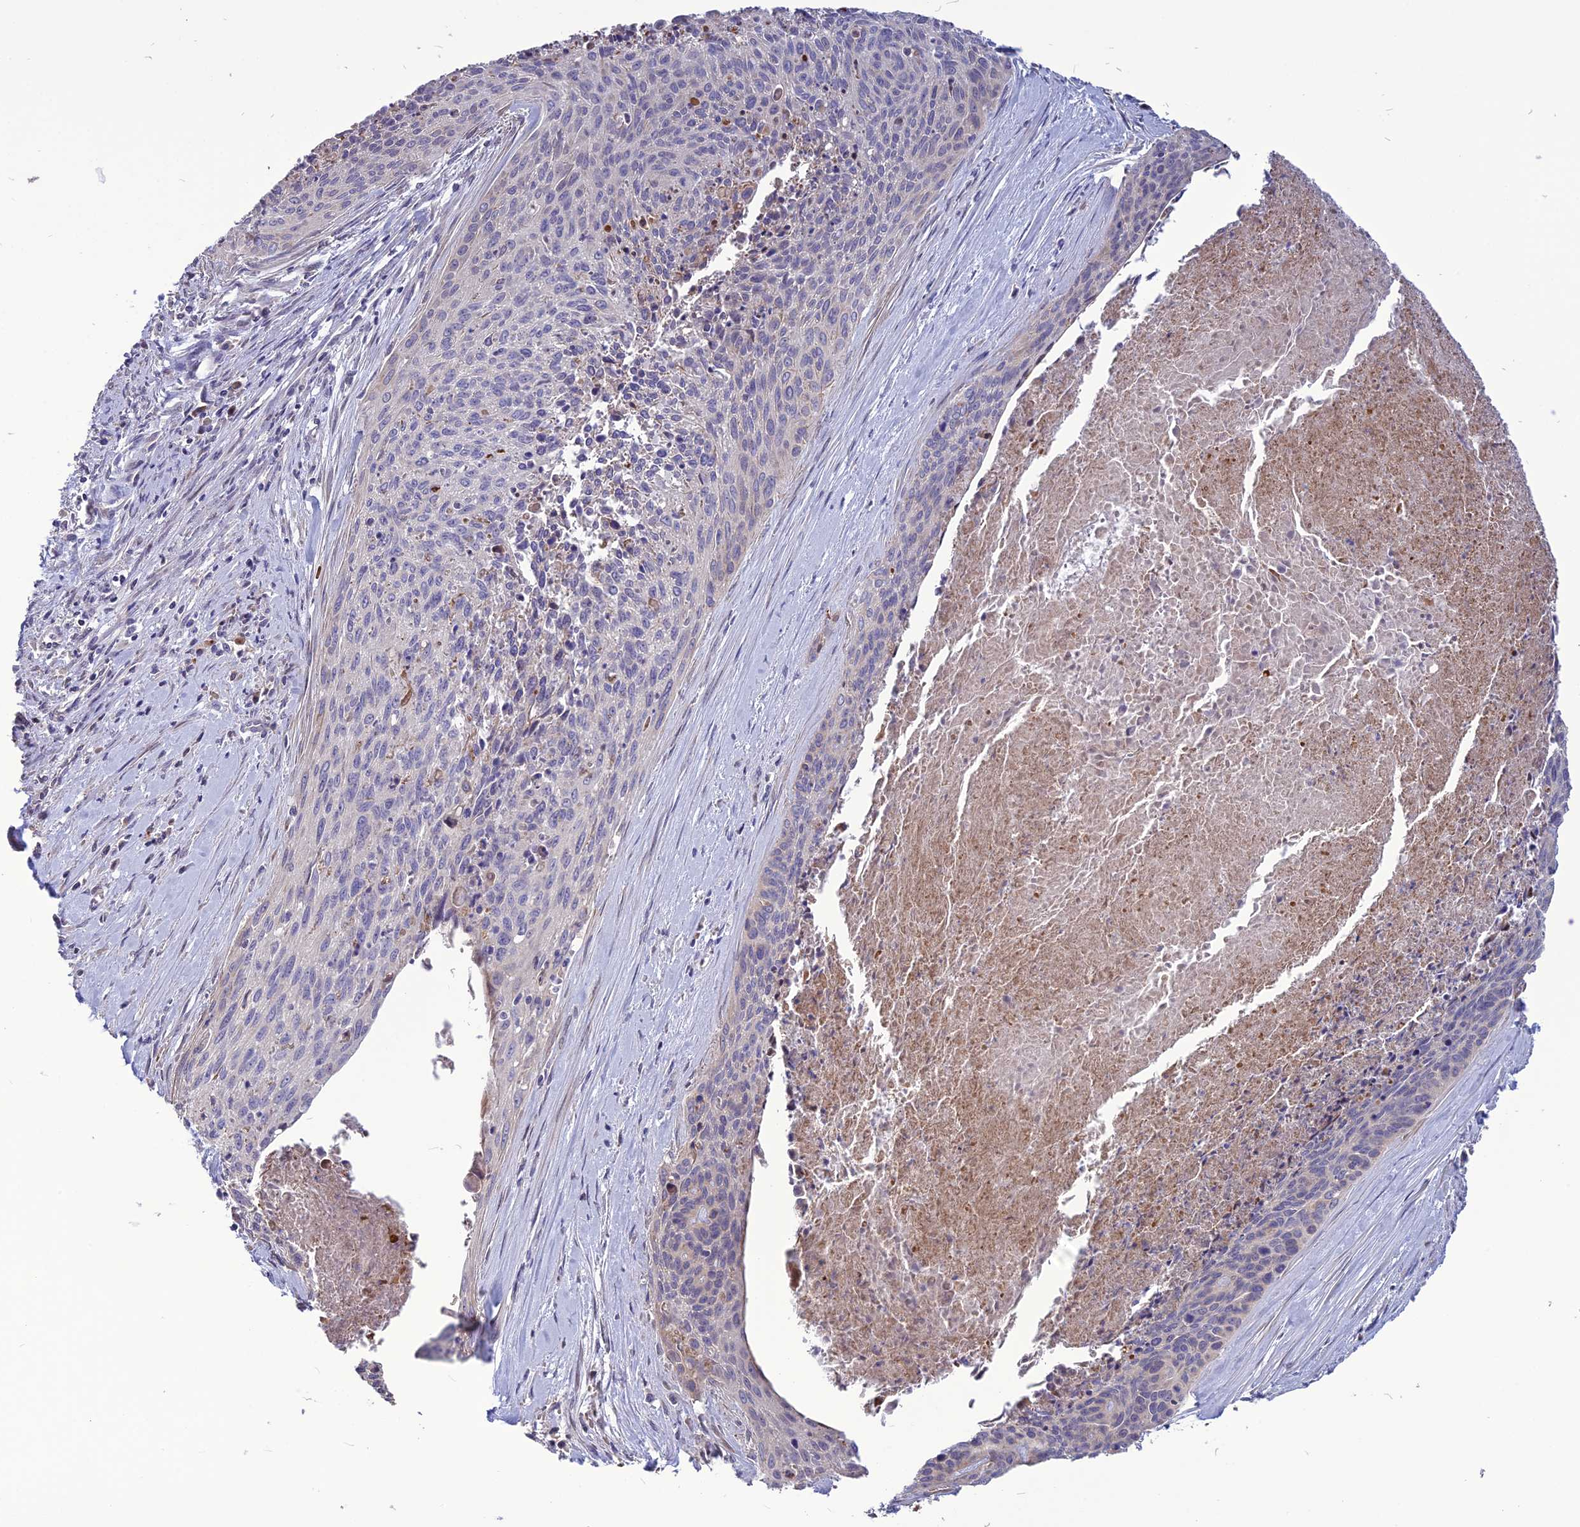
{"staining": {"intensity": "negative", "quantity": "none", "location": "none"}, "tissue": "cervical cancer", "cell_type": "Tumor cells", "image_type": "cancer", "snomed": [{"axis": "morphology", "description": "Squamous cell carcinoma, NOS"}, {"axis": "topography", "description": "Cervix"}], "caption": "IHC photomicrograph of cervical squamous cell carcinoma stained for a protein (brown), which displays no positivity in tumor cells.", "gene": "SPG21", "patient": {"sex": "female", "age": 55}}